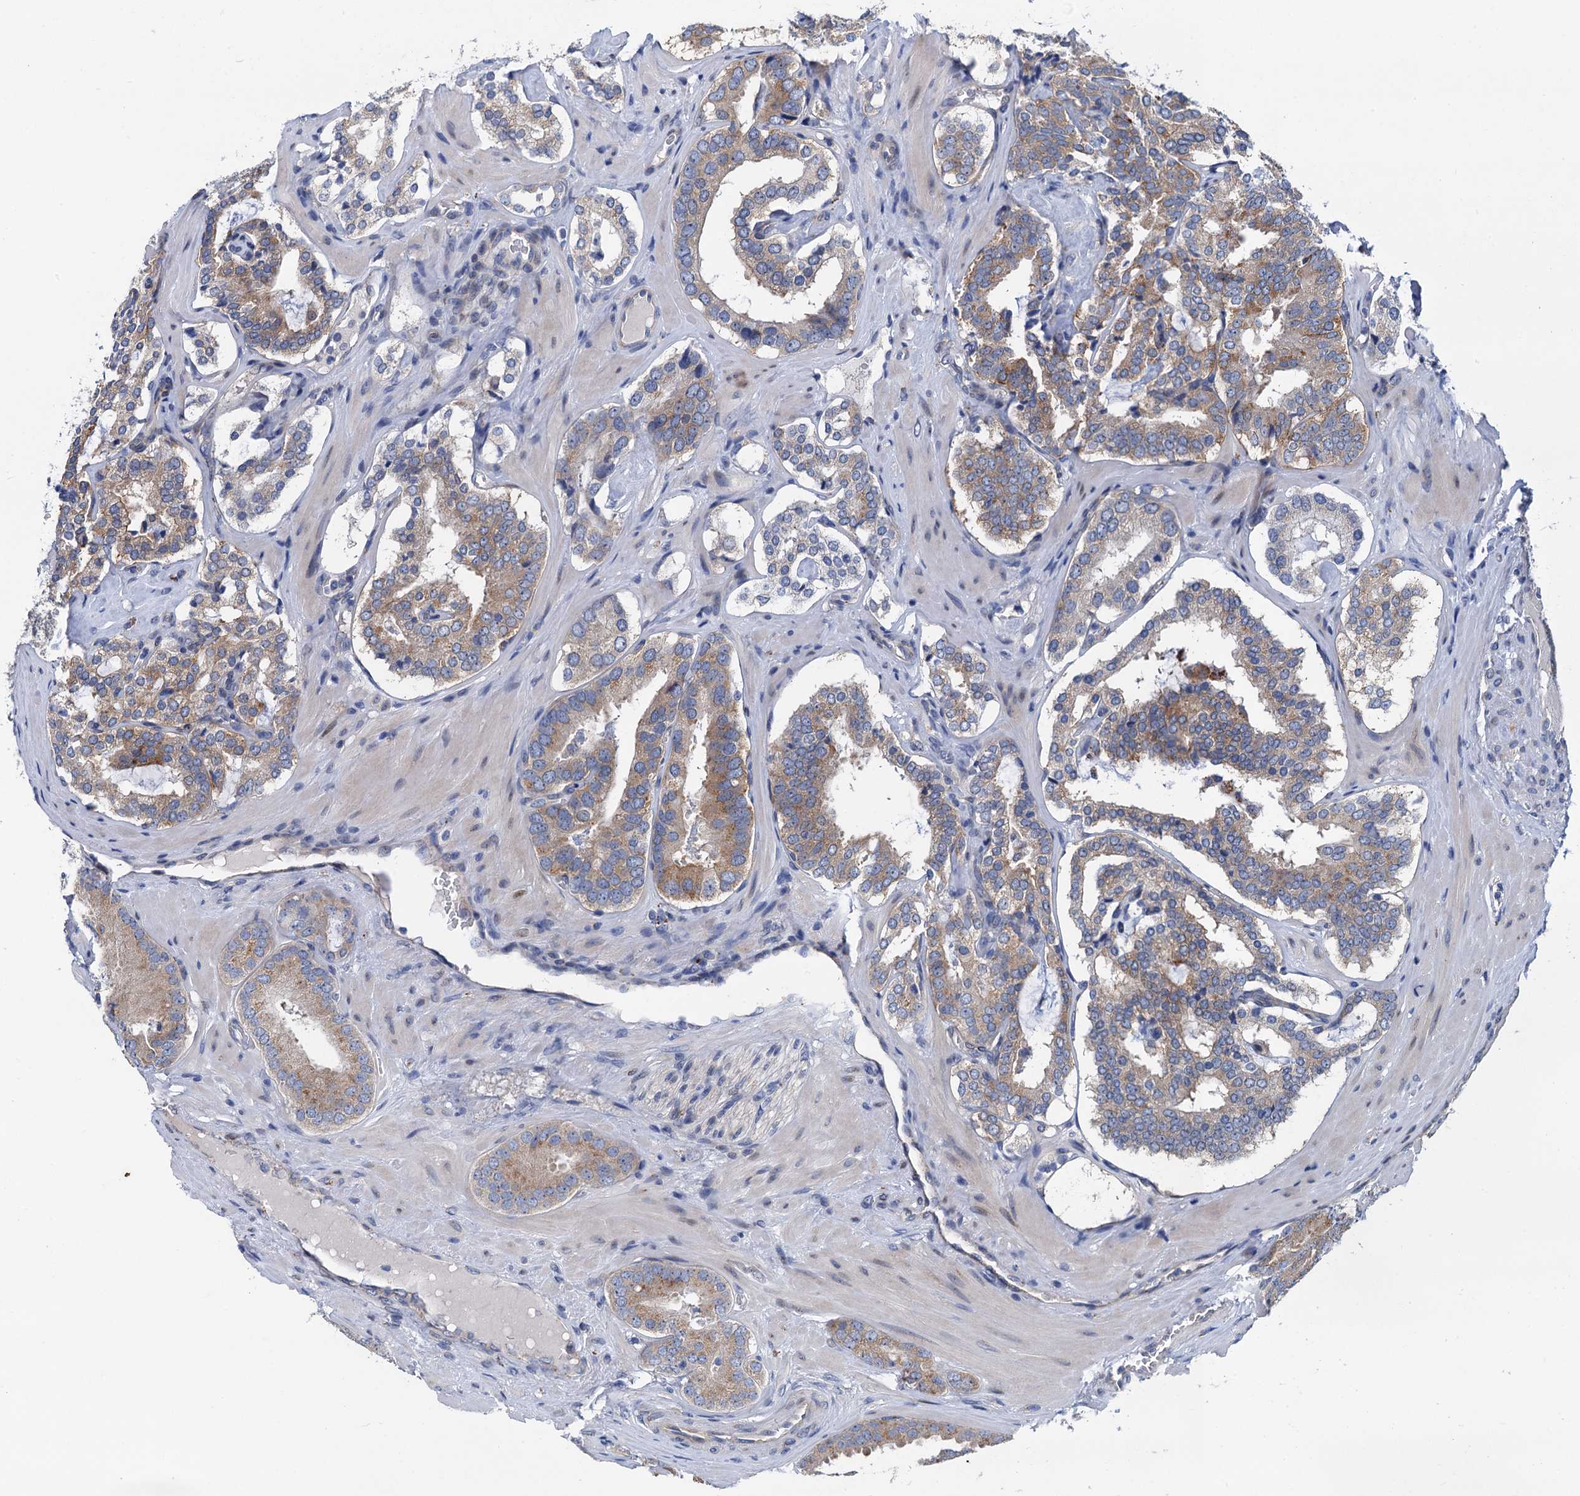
{"staining": {"intensity": "moderate", "quantity": ">75%", "location": "cytoplasmic/membranous"}, "tissue": "prostate cancer", "cell_type": "Tumor cells", "image_type": "cancer", "snomed": [{"axis": "morphology", "description": "Adenocarcinoma, High grade"}, {"axis": "topography", "description": "Prostate"}], "caption": "Prostate adenocarcinoma (high-grade) stained for a protein displays moderate cytoplasmic/membranous positivity in tumor cells. (Brightfield microscopy of DAB IHC at high magnification).", "gene": "NBEA", "patient": {"sex": "male", "age": 63}}